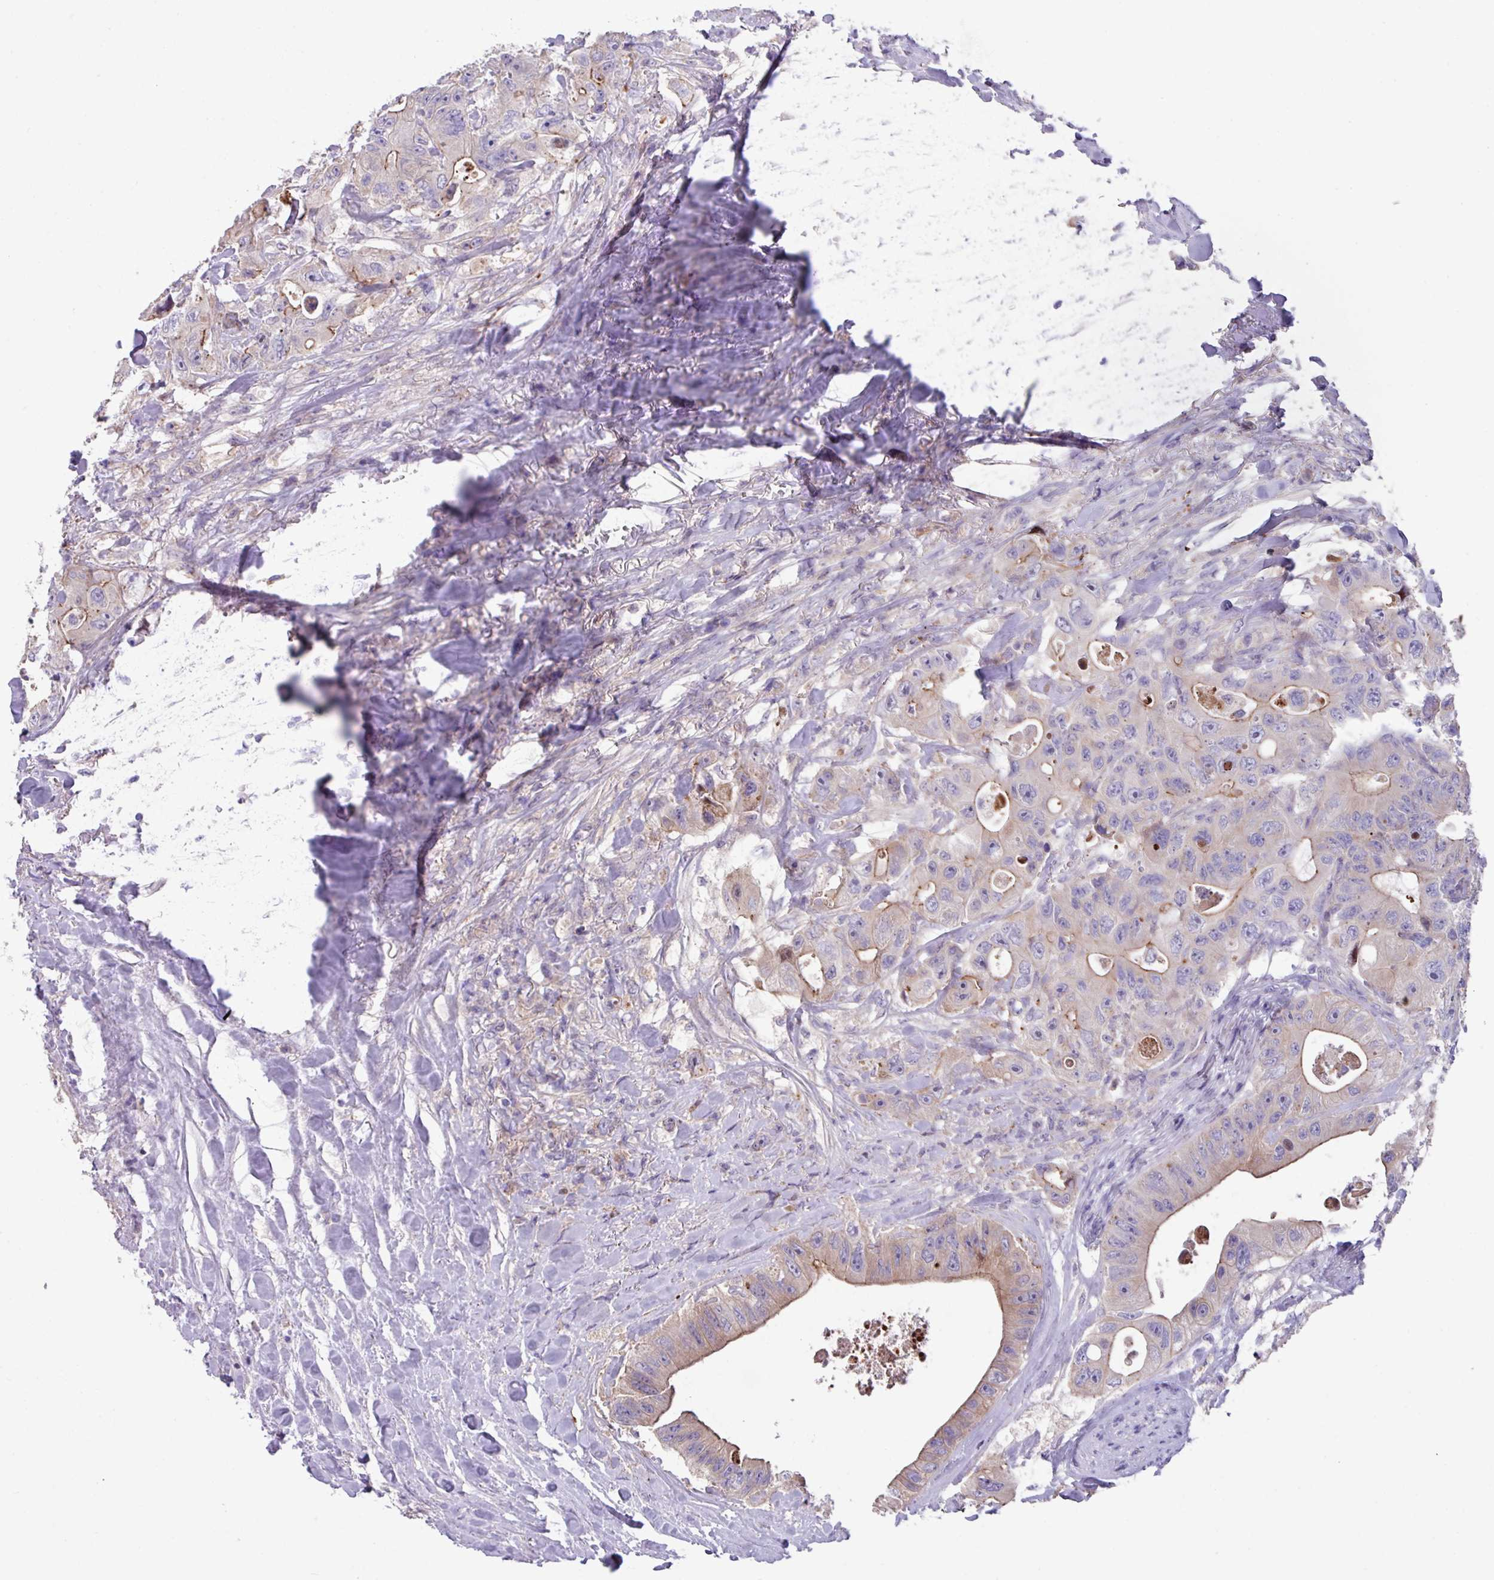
{"staining": {"intensity": "weak", "quantity": "25%-75%", "location": "cytoplasmic/membranous"}, "tissue": "colorectal cancer", "cell_type": "Tumor cells", "image_type": "cancer", "snomed": [{"axis": "morphology", "description": "Adenocarcinoma, NOS"}, {"axis": "topography", "description": "Colon"}], "caption": "Colorectal cancer stained for a protein exhibits weak cytoplasmic/membranous positivity in tumor cells. The protein of interest is shown in brown color, while the nuclei are stained blue.", "gene": "IQCJ", "patient": {"sex": "female", "age": 46}}